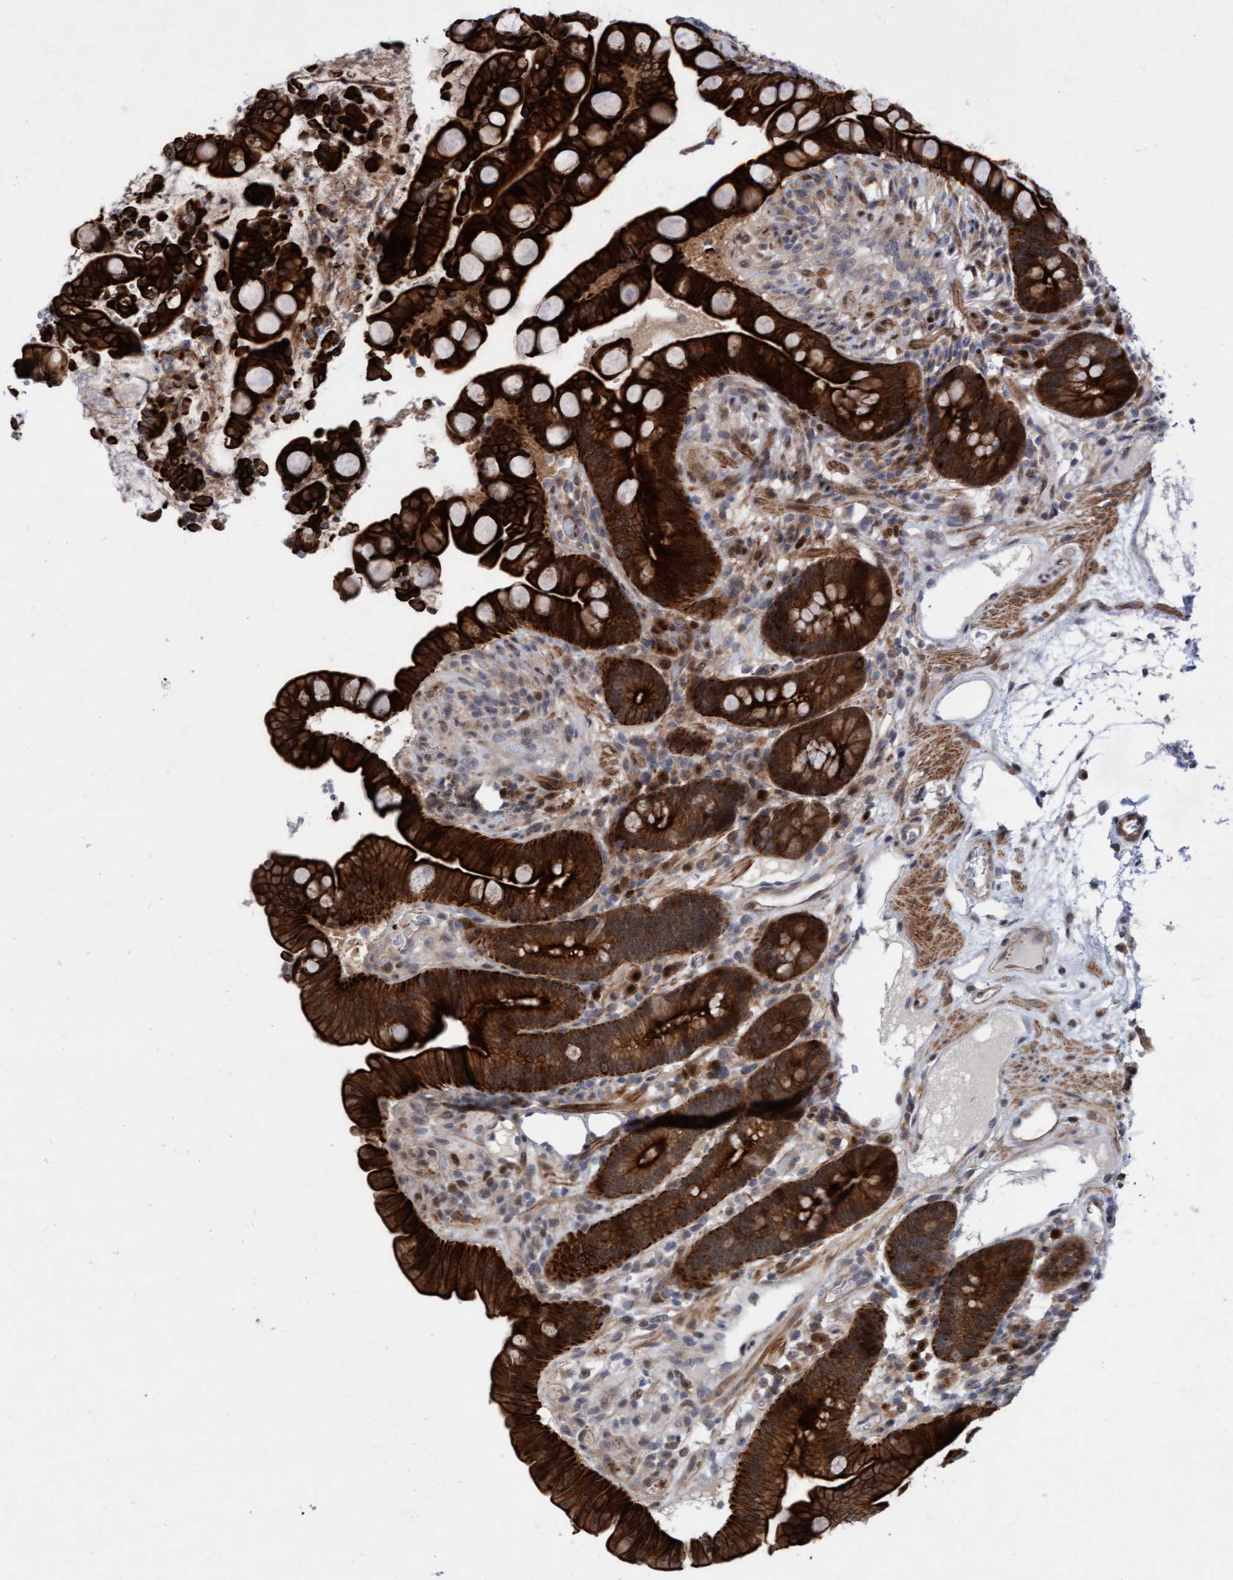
{"staining": {"intensity": "moderate", "quantity": ">75%", "location": "cytoplasmic/membranous"}, "tissue": "colon", "cell_type": "Endothelial cells", "image_type": "normal", "snomed": [{"axis": "morphology", "description": "Normal tissue, NOS"}, {"axis": "topography", "description": "Colon"}], "caption": "DAB (3,3'-diaminobenzidine) immunohistochemical staining of unremarkable colon demonstrates moderate cytoplasmic/membranous protein staining in about >75% of endothelial cells.", "gene": "RAP1GAP2", "patient": {"sex": "male", "age": 73}}